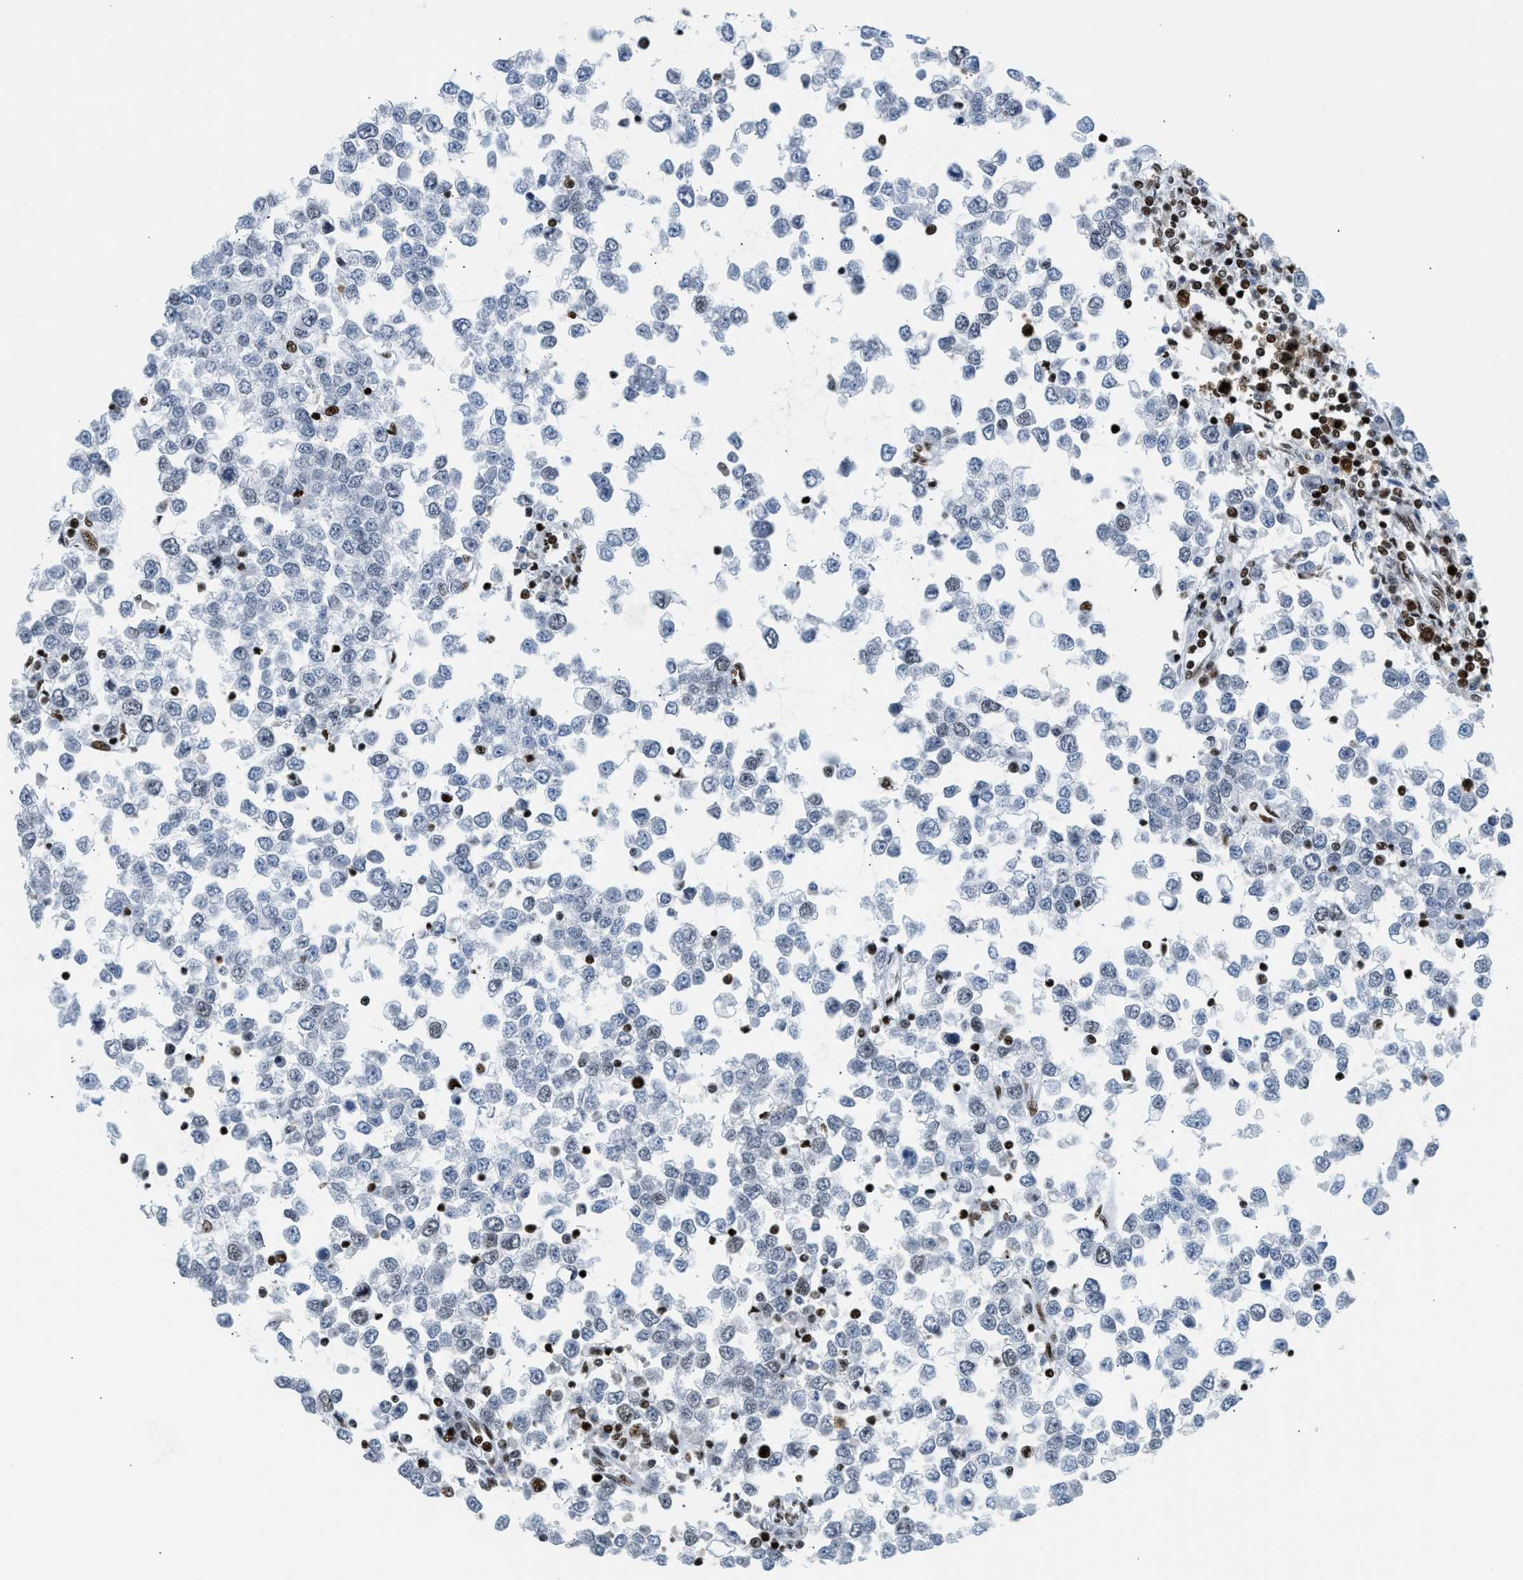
{"staining": {"intensity": "negative", "quantity": "none", "location": "none"}, "tissue": "testis cancer", "cell_type": "Tumor cells", "image_type": "cancer", "snomed": [{"axis": "morphology", "description": "Seminoma, NOS"}, {"axis": "topography", "description": "Testis"}], "caption": "DAB immunohistochemical staining of human testis cancer displays no significant expression in tumor cells. The staining is performed using DAB brown chromogen with nuclei counter-stained in using hematoxylin.", "gene": "PIF1", "patient": {"sex": "male", "age": 65}}